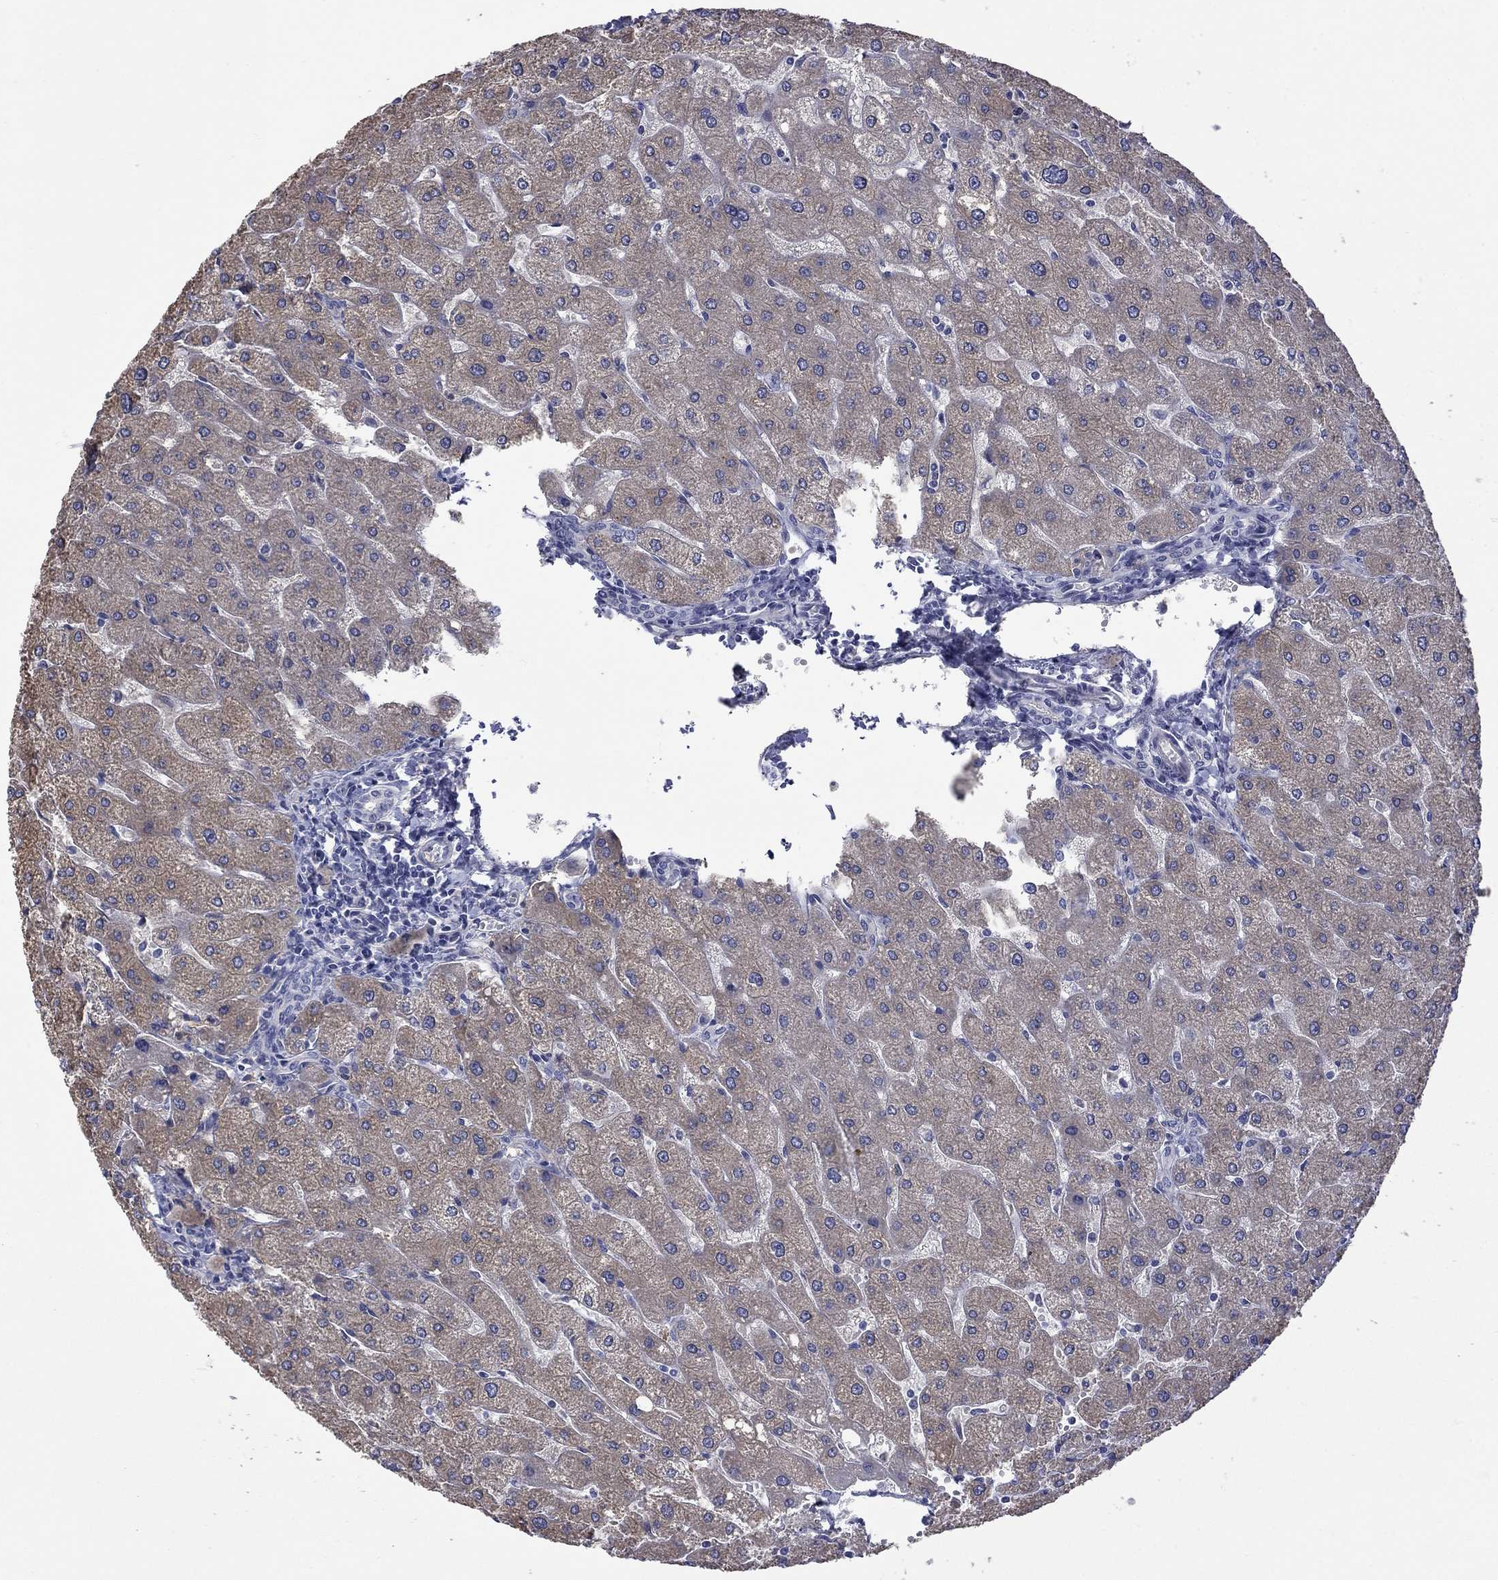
{"staining": {"intensity": "negative", "quantity": "none", "location": "none"}, "tissue": "liver", "cell_type": "Cholangiocytes", "image_type": "normal", "snomed": [{"axis": "morphology", "description": "Normal tissue, NOS"}, {"axis": "topography", "description": "Liver"}], "caption": "A photomicrograph of liver stained for a protein reveals no brown staining in cholangiocytes. Nuclei are stained in blue.", "gene": "CAMKK2", "patient": {"sex": "male", "age": 67}}